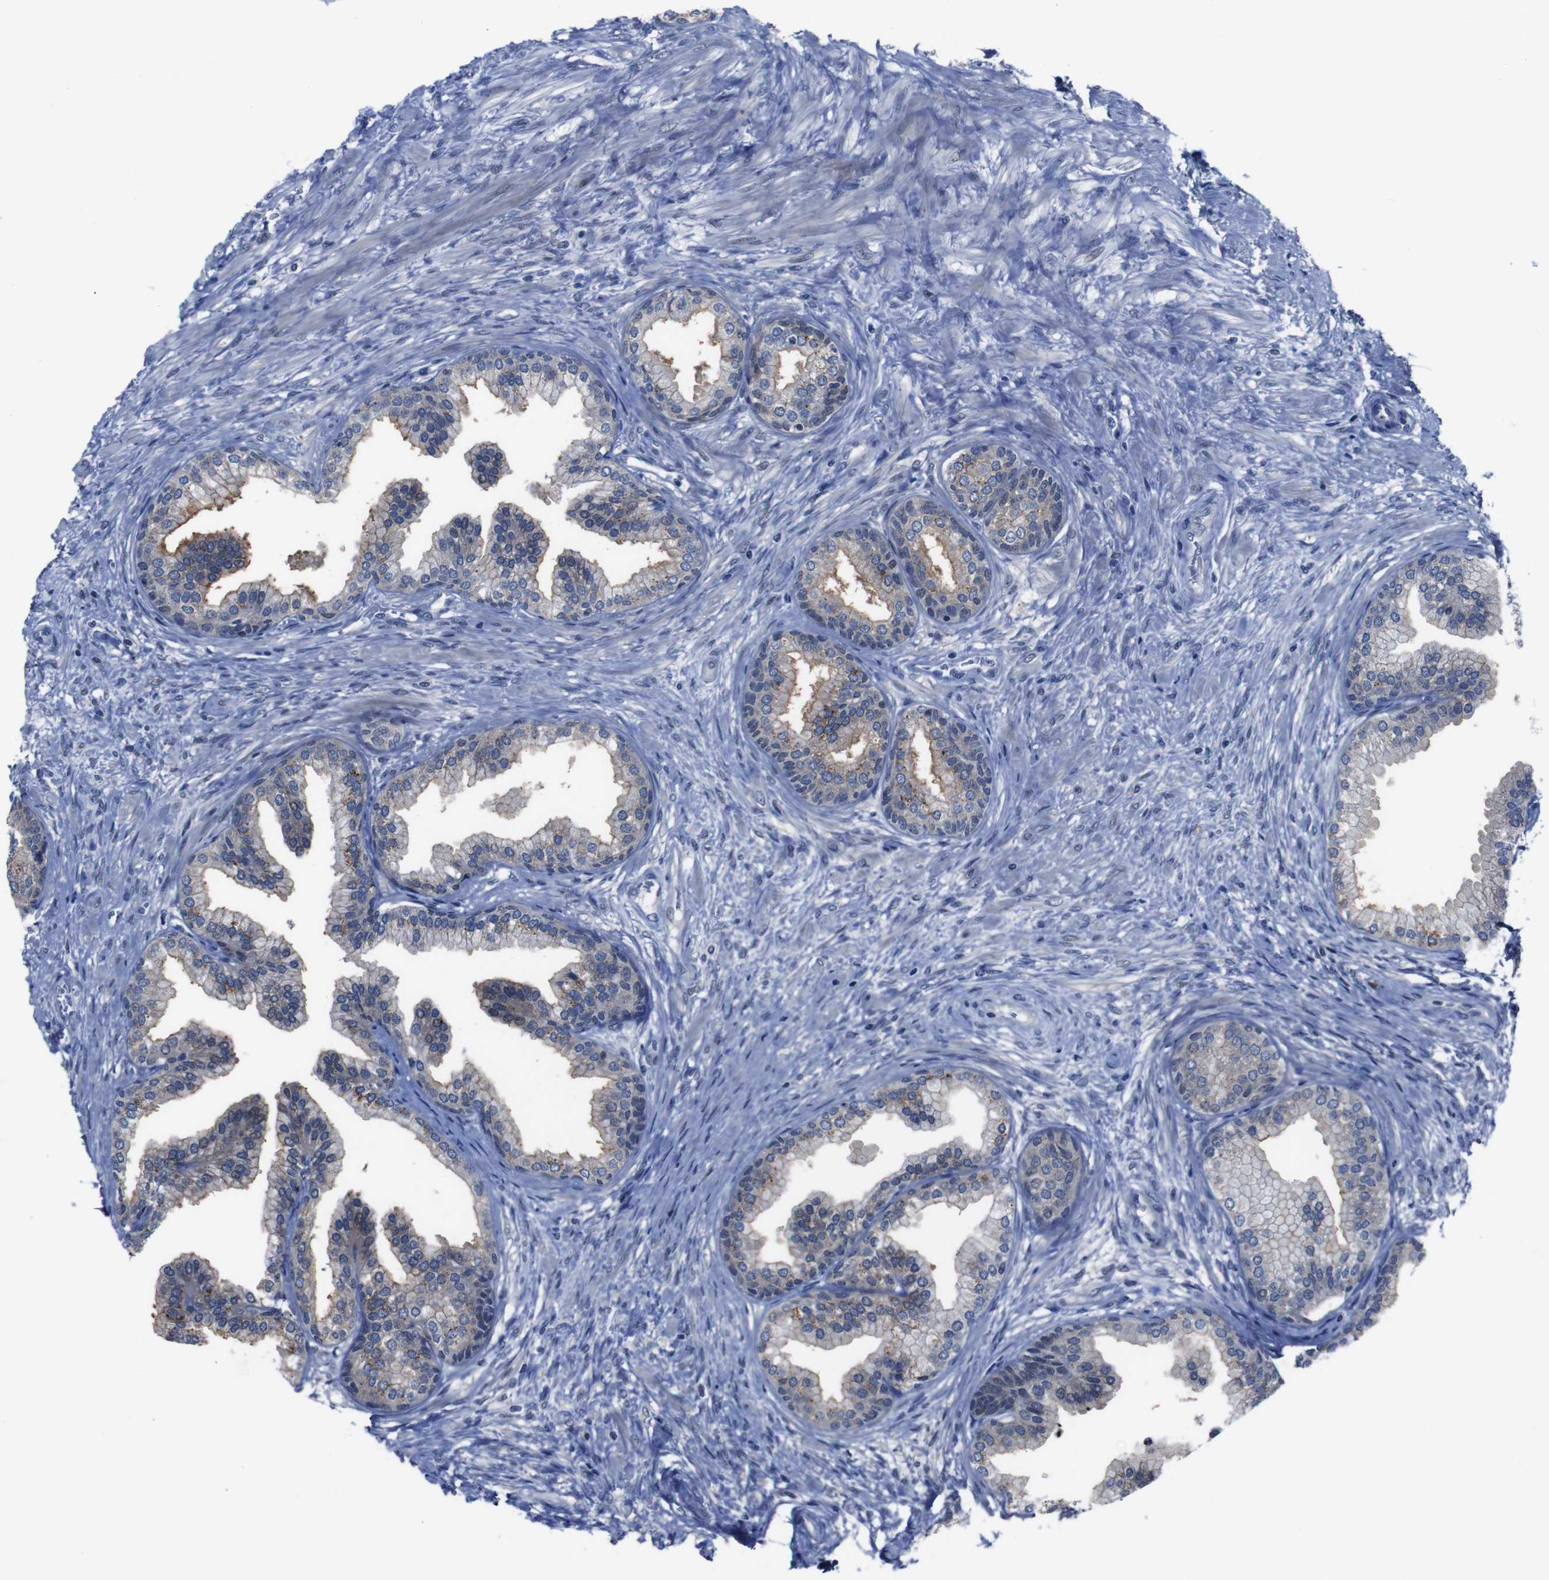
{"staining": {"intensity": "moderate", "quantity": "<25%", "location": "cytoplasmic/membranous"}, "tissue": "prostate", "cell_type": "Glandular cells", "image_type": "normal", "snomed": [{"axis": "morphology", "description": "Normal tissue, NOS"}, {"axis": "topography", "description": "Prostate"}], "caption": "IHC (DAB) staining of benign prostate reveals moderate cytoplasmic/membranous protein expression in about <25% of glandular cells. Using DAB (brown) and hematoxylin (blue) stains, captured at high magnification using brightfield microscopy.", "gene": "SEMA4B", "patient": {"sex": "male", "age": 76}}